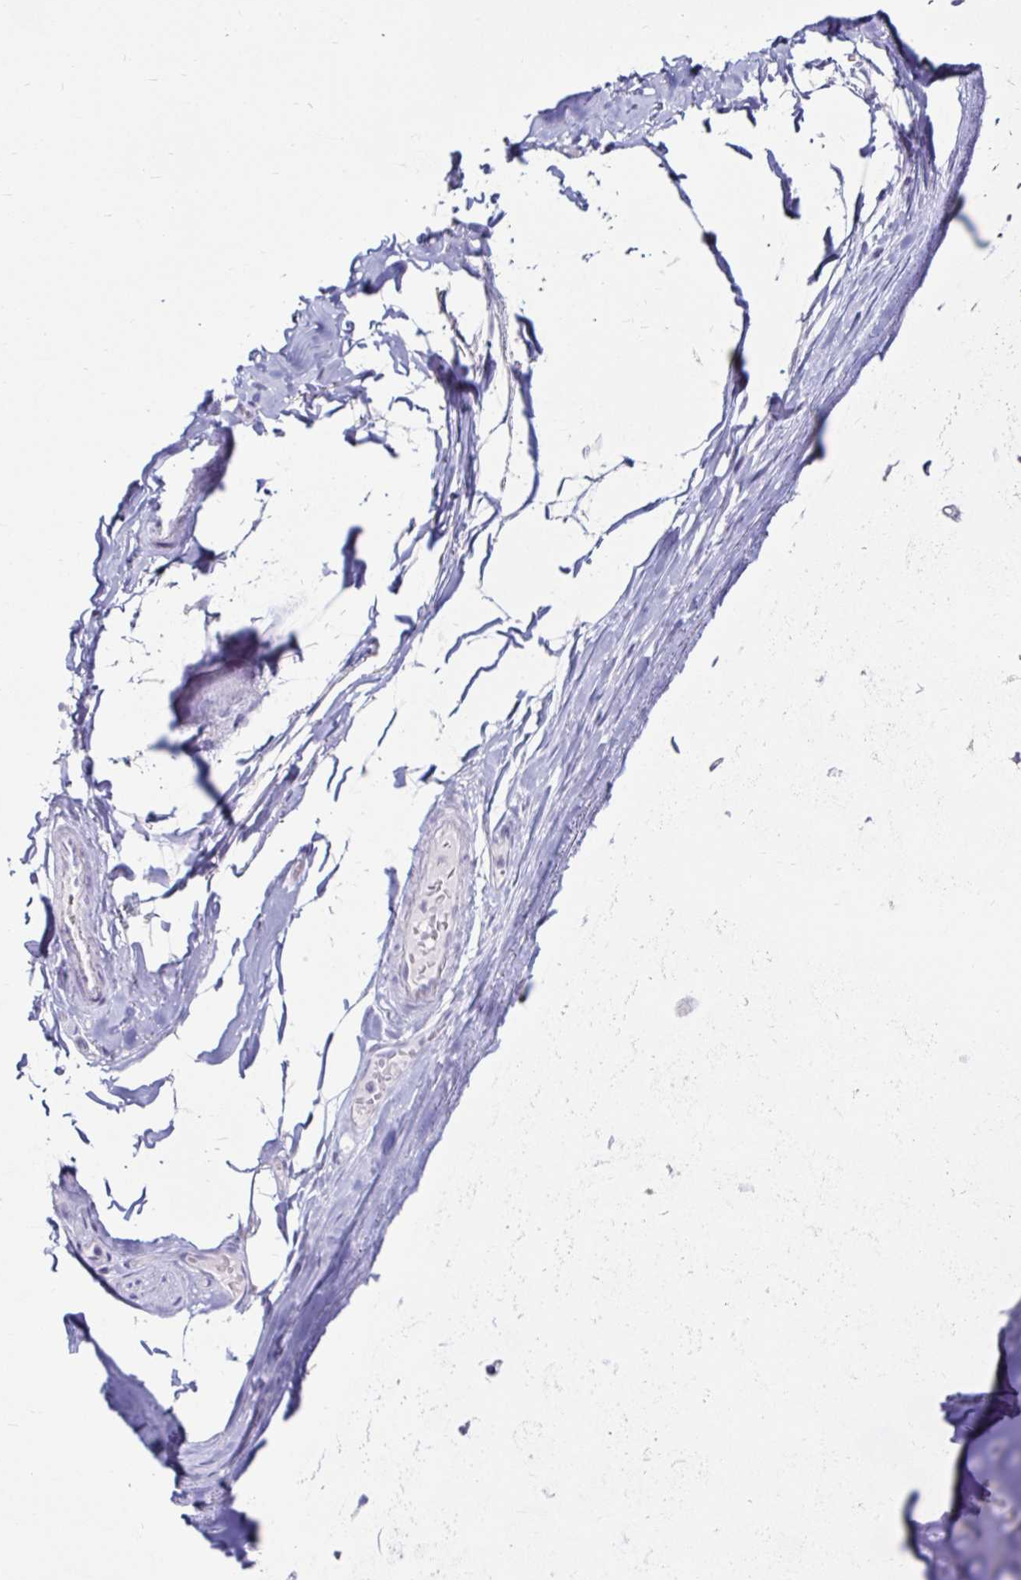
{"staining": {"intensity": "negative", "quantity": "none", "location": "none"}, "tissue": "adipose tissue", "cell_type": "Adipocytes", "image_type": "normal", "snomed": [{"axis": "morphology", "description": "Normal tissue, NOS"}, {"axis": "topography", "description": "Cartilage tissue"}, {"axis": "topography", "description": "Bronchus"}], "caption": "This is a photomicrograph of immunohistochemistry (IHC) staining of normal adipose tissue, which shows no expression in adipocytes. The staining is performed using DAB brown chromogen with nuclei counter-stained in using hematoxylin.", "gene": "TIMP1", "patient": {"sex": "male", "age": 64}}